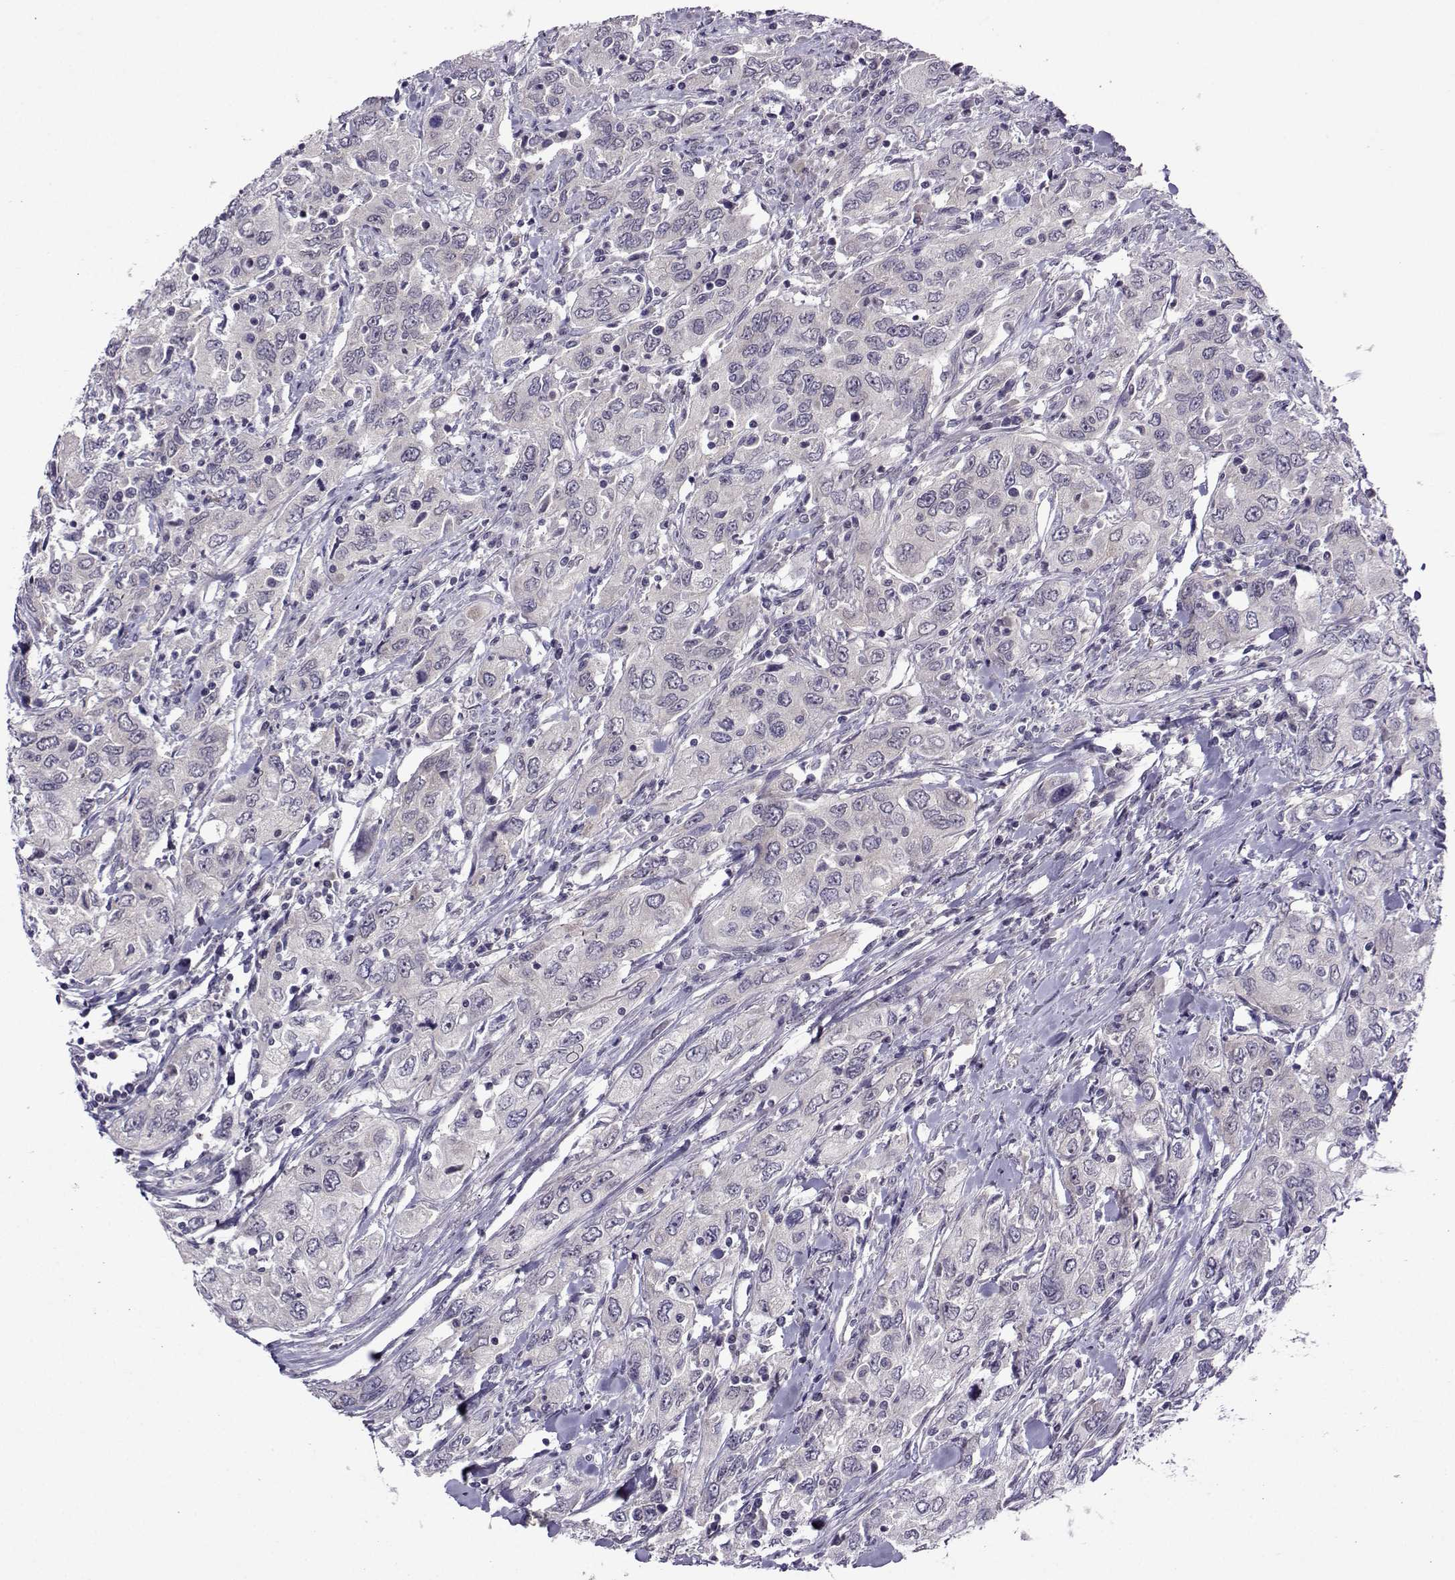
{"staining": {"intensity": "negative", "quantity": "none", "location": "none"}, "tissue": "urothelial cancer", "cell_type": "Tumor cells", "image_type": "cancer", "snomed": [{"axis": "morphology", "description": "Urothelial carcinoma, High grade"}, {"axis": "topography", "description": "Urinary bladder"}], "caption": "This image is of urothelial cancer stained with immunohistochemistry to label a protein in brown with the nuclei are counter-stained blue. There is no positivity in tumor cells. (Immunohistochemistry, brightfield microscopy, high magnification).", "gene": "DDX20", "patient": {"sex": "male", "age": 76}}